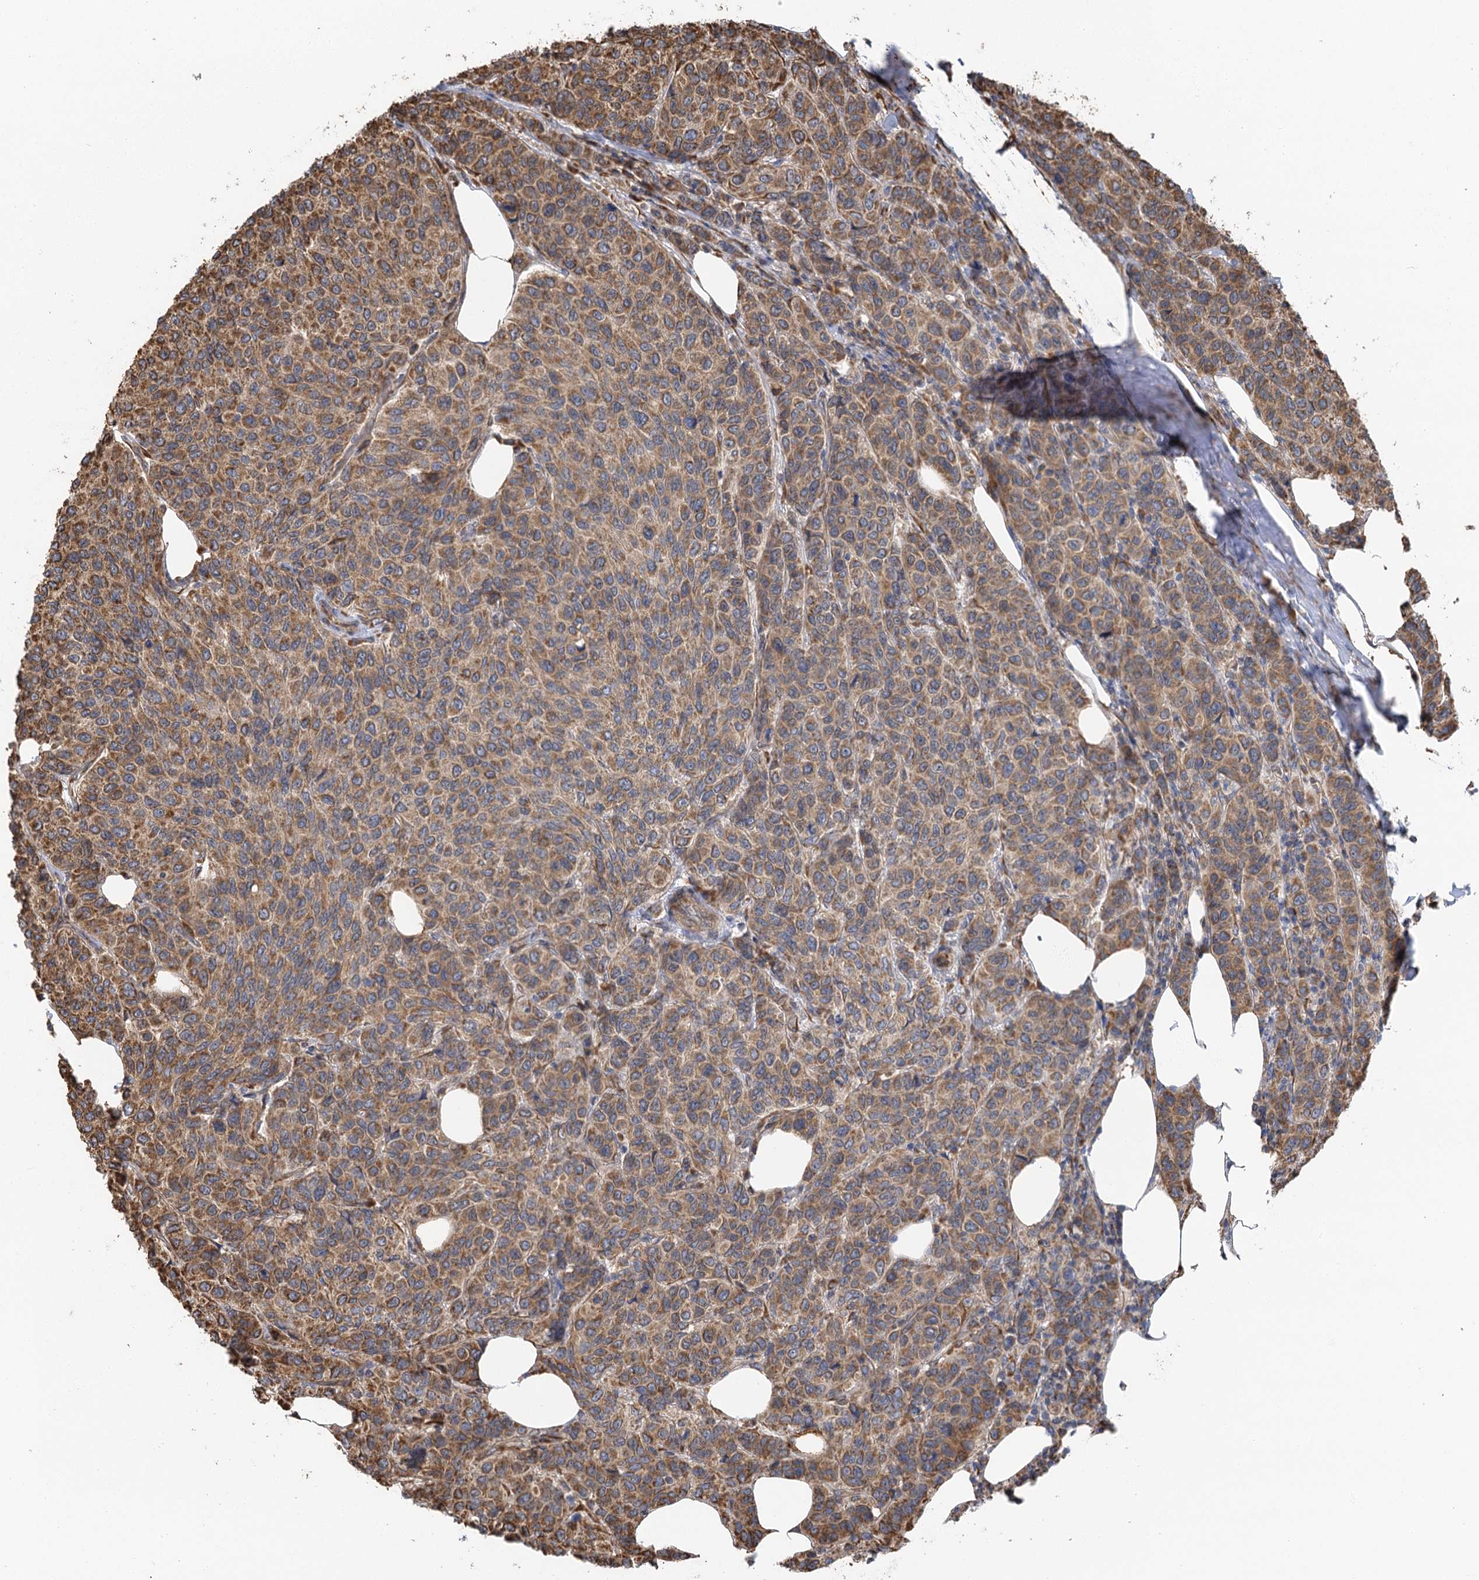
{"staining": {"intensity": "moderate", "quantity": ">75%", "location": "cytoplasmic/membranous"}, "tissue": "breast cancer", "cell_type": "Tumor cells", "image_type": "cancer", "snomed": [{"axis": "morphology", "description": "Duct carcinoma"}, {"axis": "topography", "description": "Breast"}], "caption": "This is a histology image of immunohistochemistry staining of breast invasive ductal carcinoma, which shows moderate expression in the cytoplasmic/membranous of tumor cells.", "gene": "IL11RA", "patient": {"sex": "female", "age": 55}}